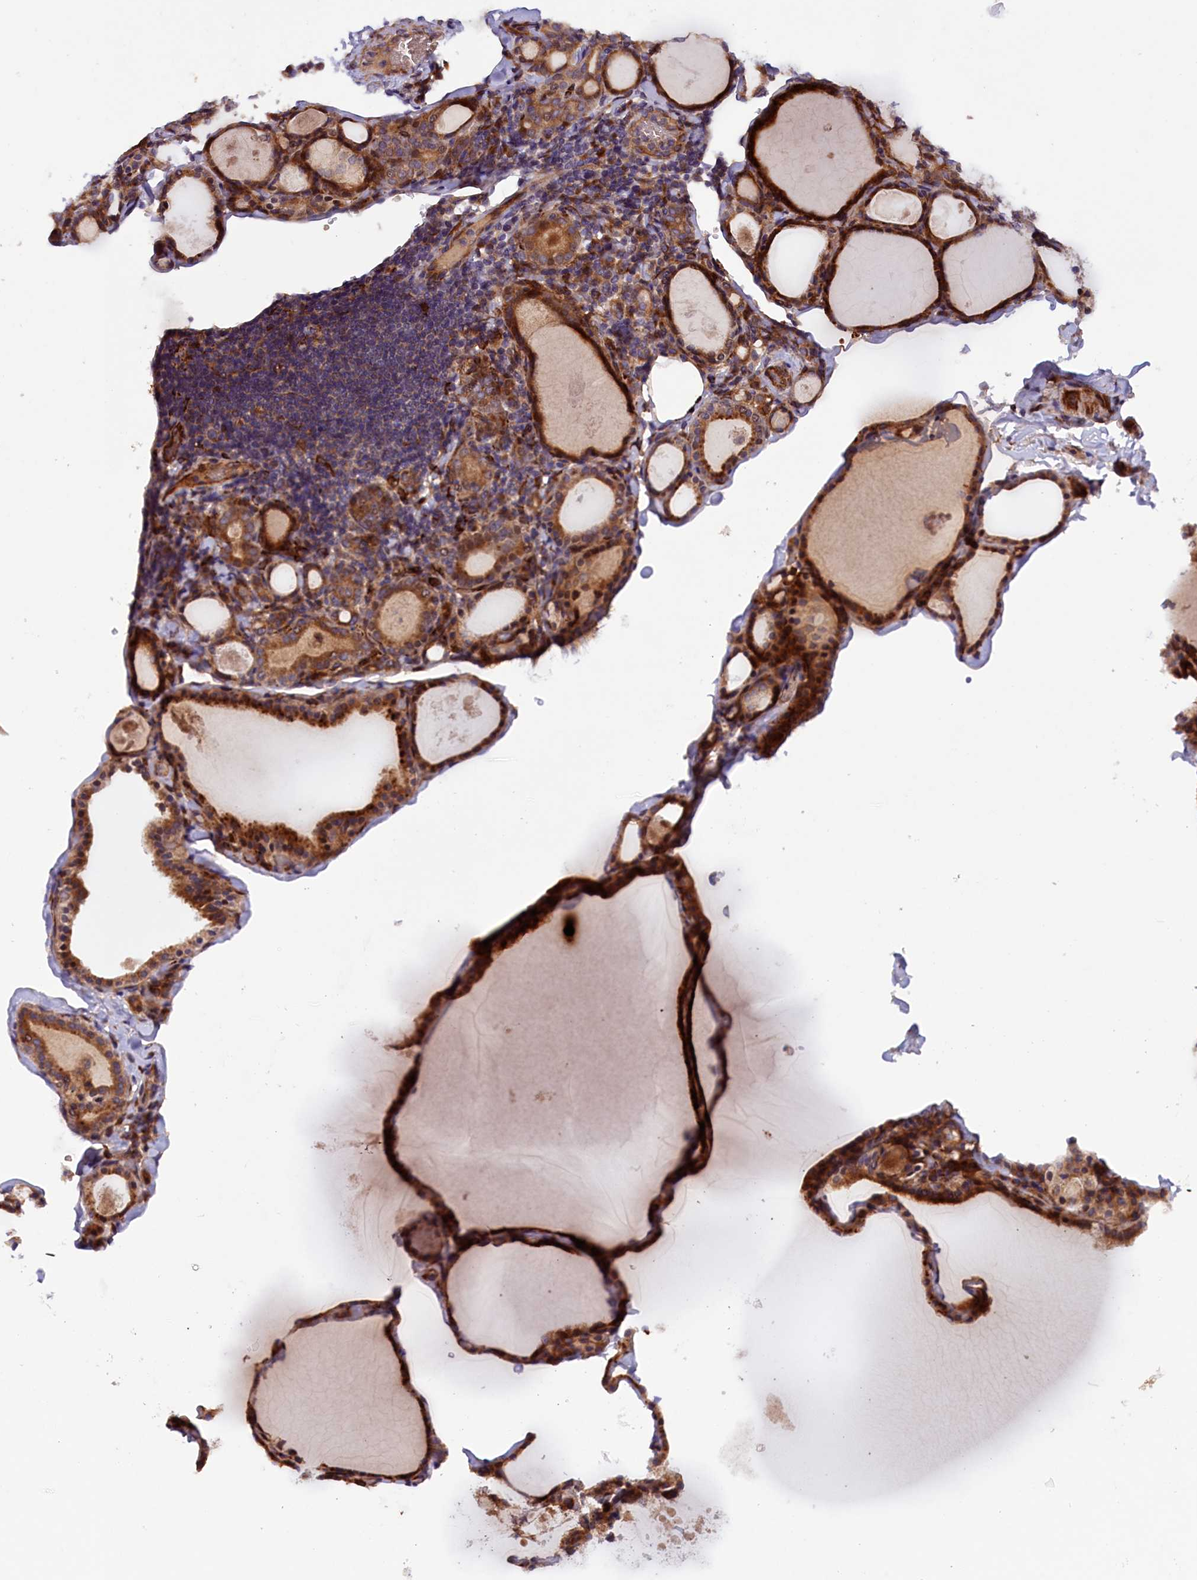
{"staining": {"intensity": "strong", "quantity": ">75%", "location": "cytoplasmic/membranous"}, "tissue": "thyroid gland", "cell_type": "Glandular cells", "image_type": "normal", "snomed": [{"axis": "morphology", "description": "Normal tissue, NOS"}, {"axis": "topography", "description": "Thyroid gland"}], "caption": "Unremarkable thyroid gland shows strong cytoplasmic/membranous expression in about >75% of glandular cells, visualized by immunohistochemistry.", "gene": "ARRDC4", "patient": {"sex": "male", "age": 56}}